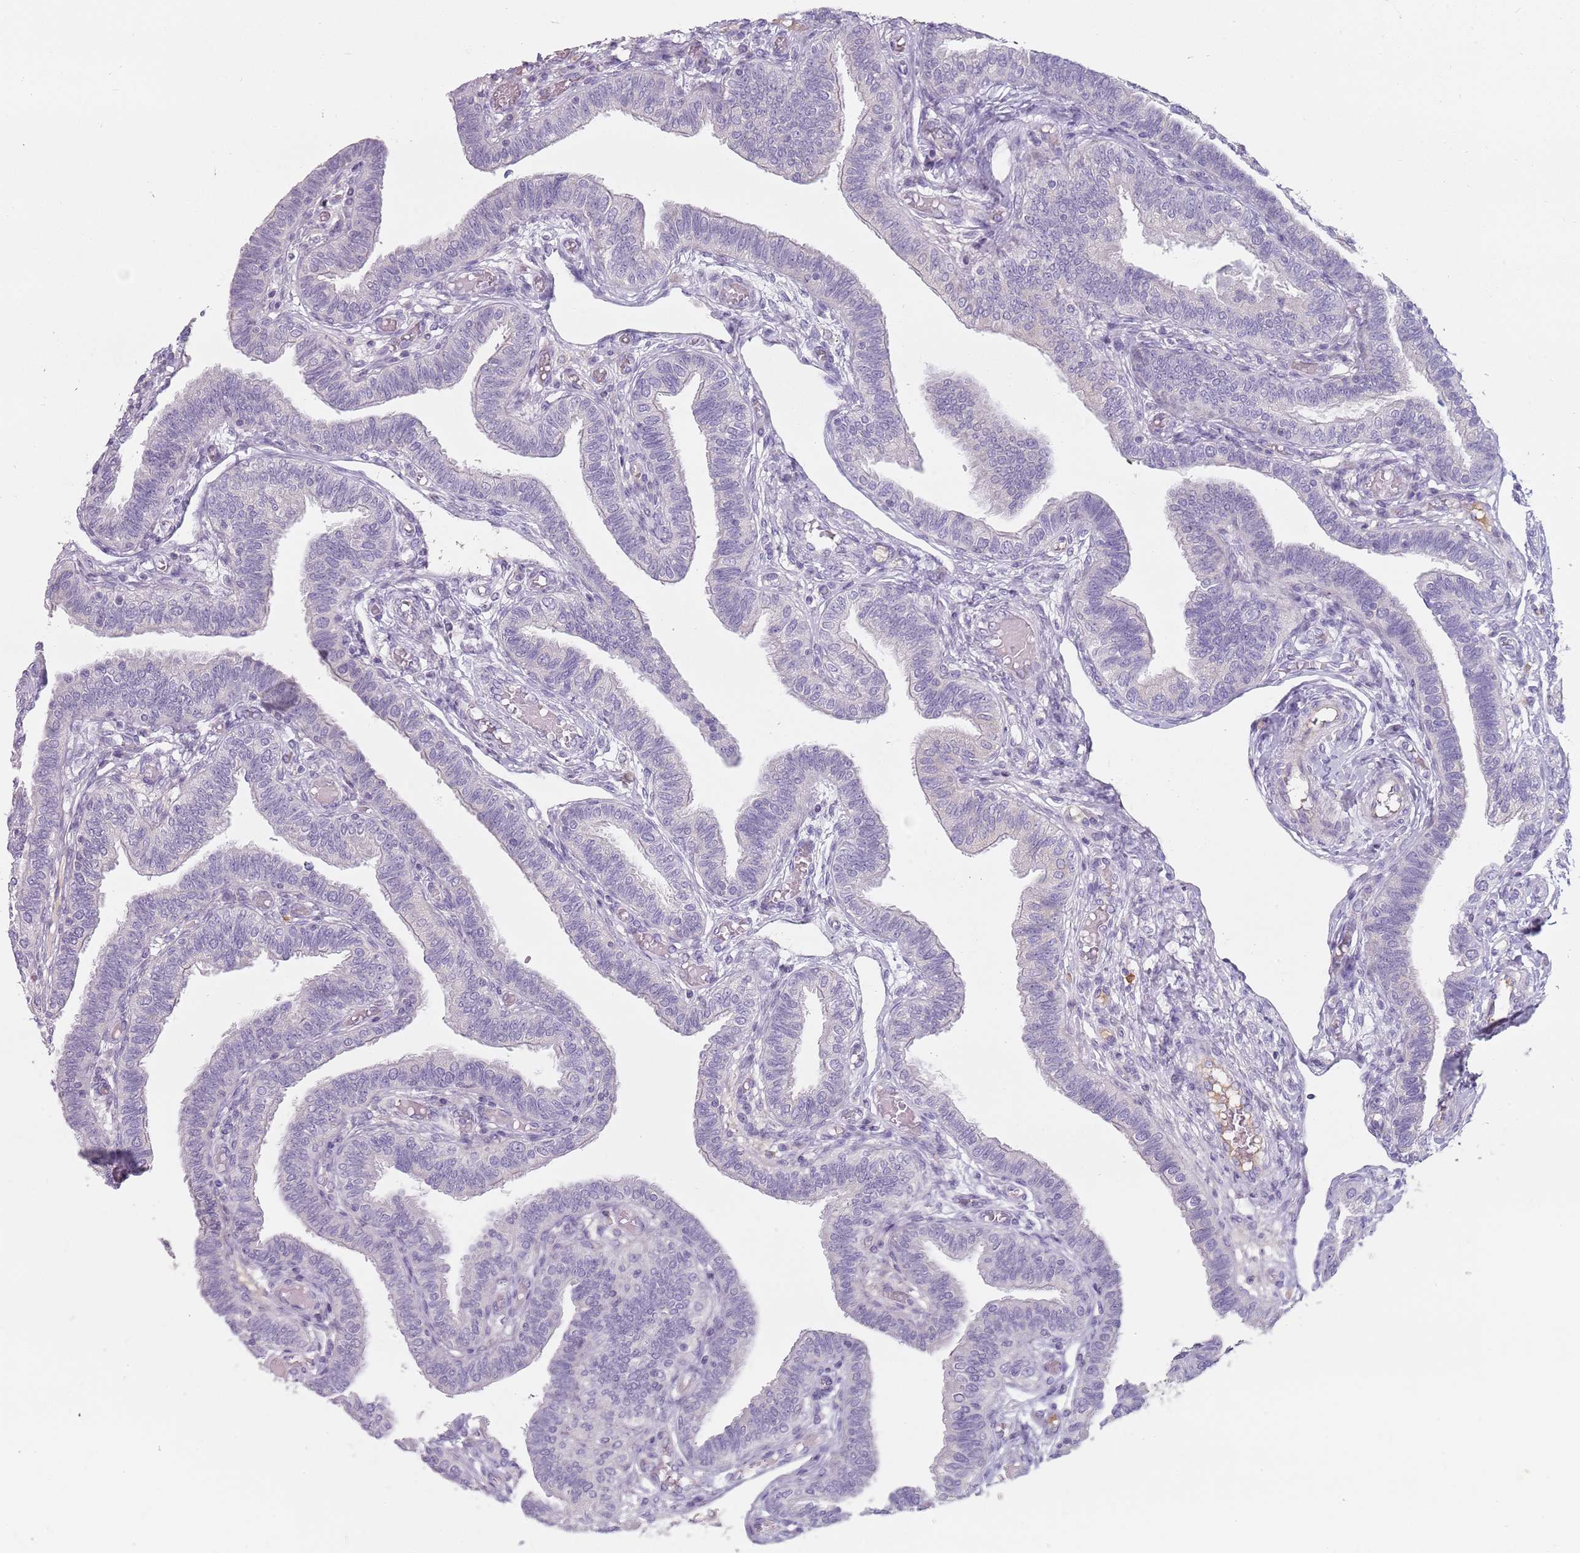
{"staining": {"intensity": "negative", "quantity": "none", "location": "none"}, "tissue": "fallopian tube", "cell_type": "Glandular cells", "image_type": "normal", "snomed": [{"axis": "morphology", "description": "Normal tissue, NOS"}, {"axis": "topography", "description": "Fallopian tube"}], "caption": "Immunohistochemistry micrograph of unremarkable fallopian tube: fallopian tube stained with DAB (3,3'-diaminobenzidine) shows no significant protein staining in glandular cells.", "gene": "DDX4", "patient": {"sex": "female", "age": 39}}